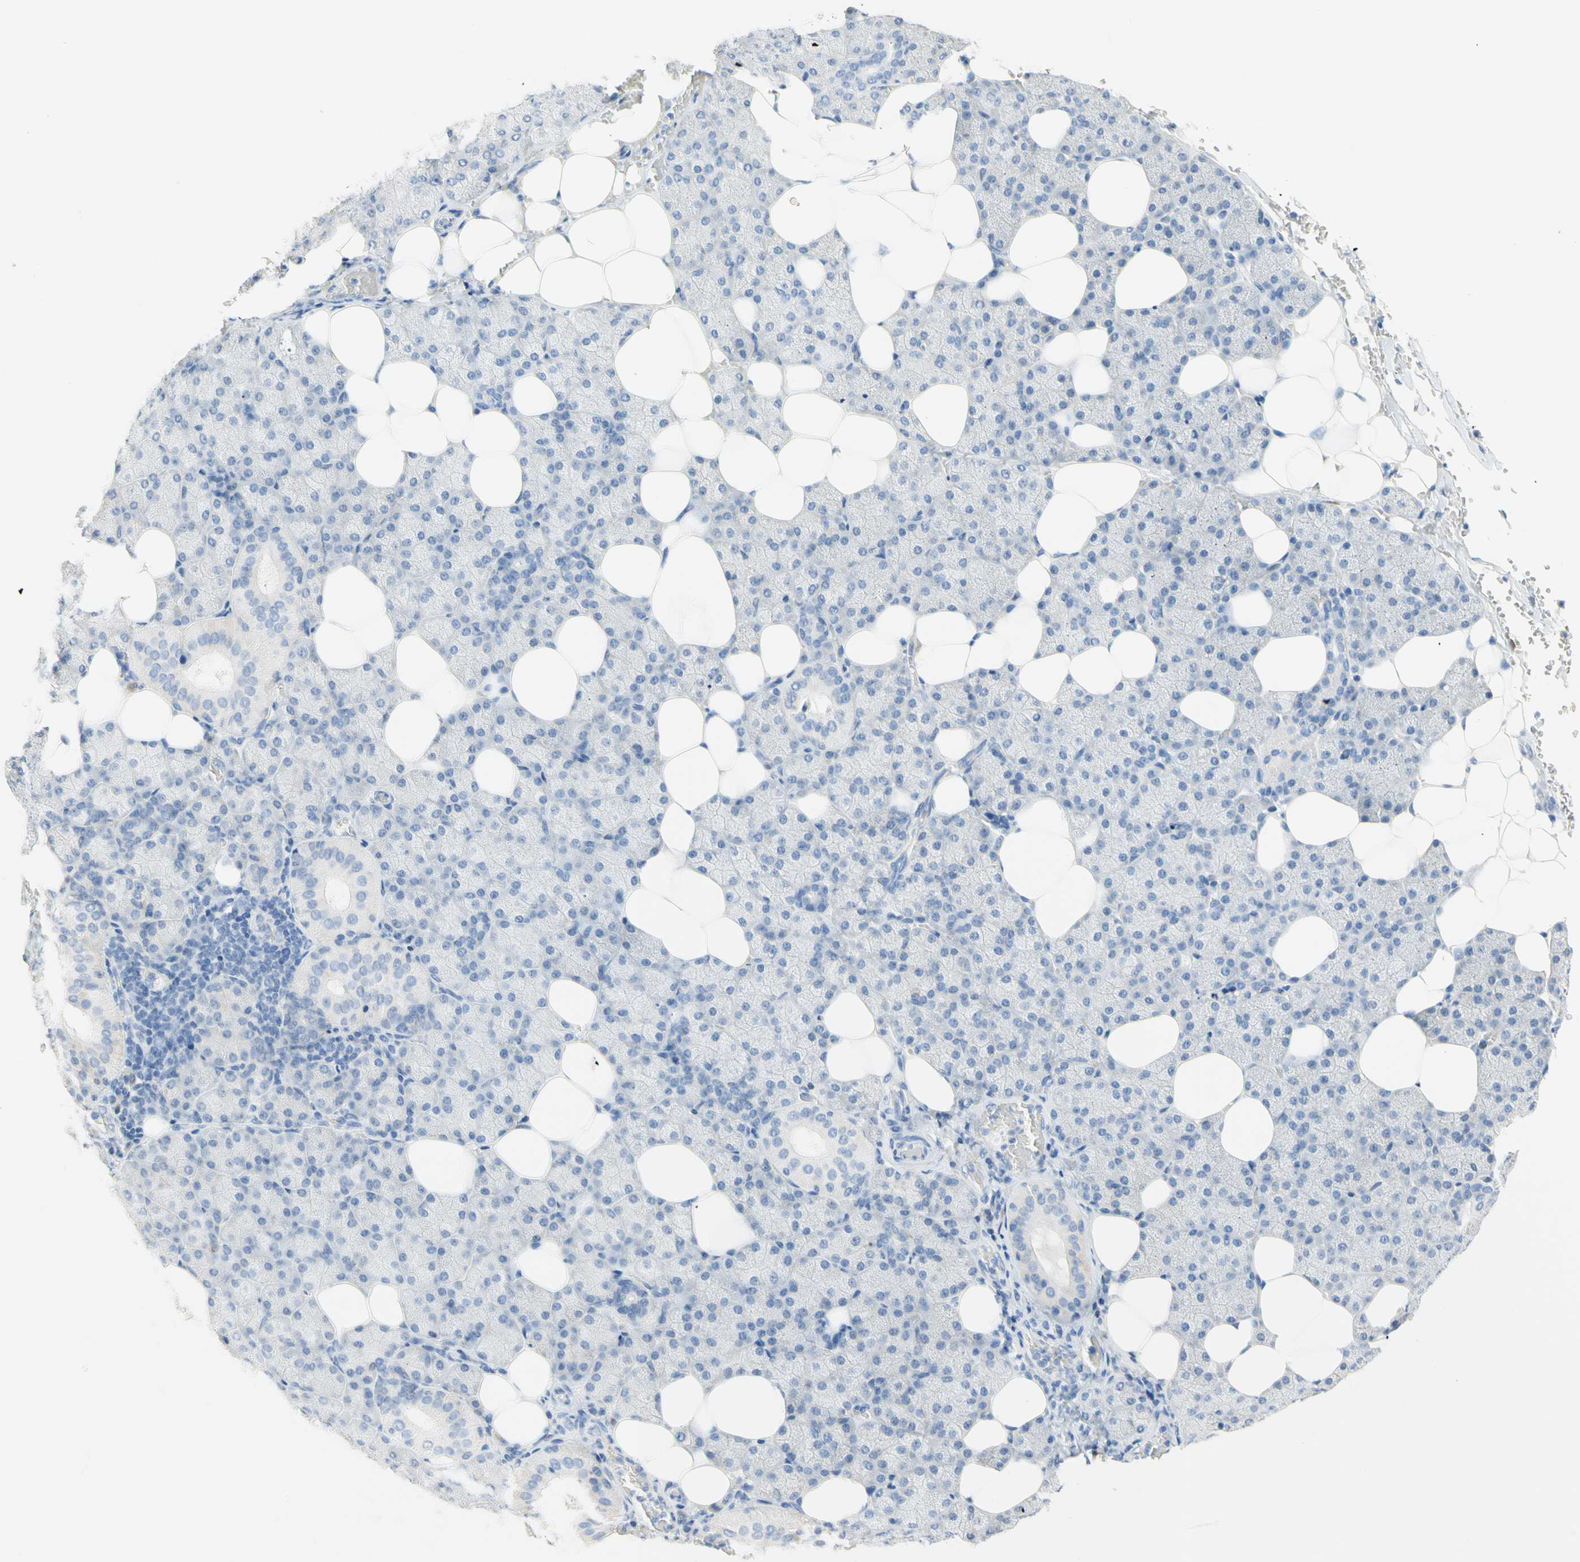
{"staining": {"intensity": "weak", "quantity": "<25%", "location": "cytoplasmic/membranous"}, "tissue": "salivary gland", "cell_type": "Glandular cells", "image_type": "normal", "snomed": [{"axis": "morphology", "description": "Normal tissue, NOS"}, {"axis": "topography", "description": "Lymph node"}, {"axis": "topography", "description": "Salivary gland"}], "caption": "There is no significant expression in glandular cells of salivary gland. (DAB (3,3'-diaminobenzidine) immunohistochemistry visualized using brightfield microscopy, high magnification).", "gene": "NECTIN4", "patient": {"sex": "male", "age": 8}}